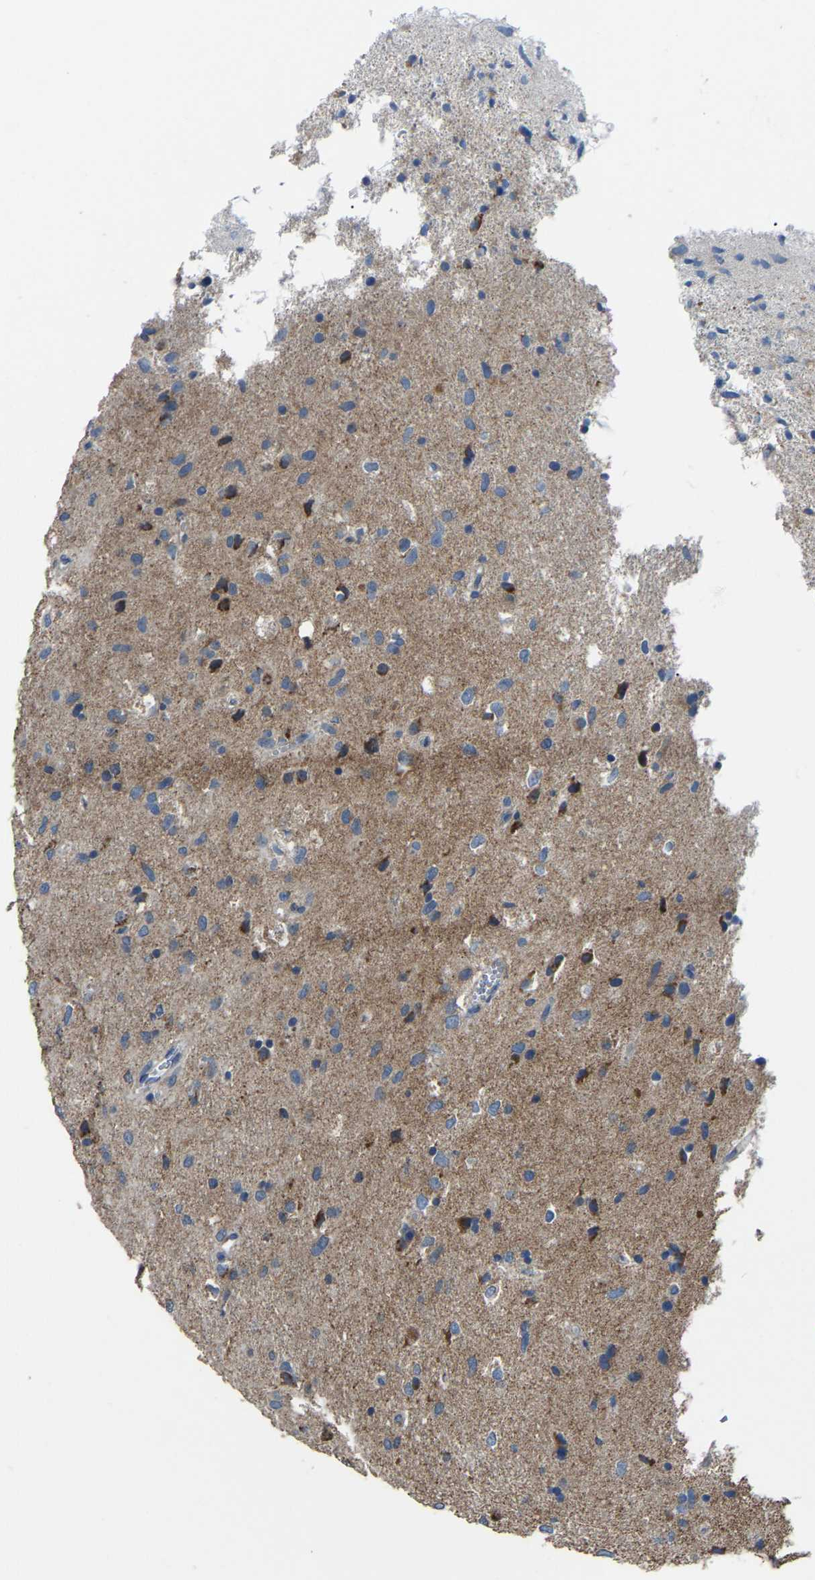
{"staining": {"intensity": "moderate", "quantity": "25%-75%", "location": "cytoplasmic/membranous"}, "tissue": "glioma", "cell_type": "Tumor cells", "image_type": "cancer", "snomed": [{"axis": "morphology", "description": "Glioma, malignant, Low grade"}, {"axis": "topography", "description": "Brain"}], "caption": "A histopathology image showing moderate cytoplasmic/membranous positivity in about 25%-75% of tumor cells in low-grade glioma (malignant), as visualized by brown immunohistochemical staining.", "gene": "CANT1", "patient": {"sex": "male", "age": 77}}